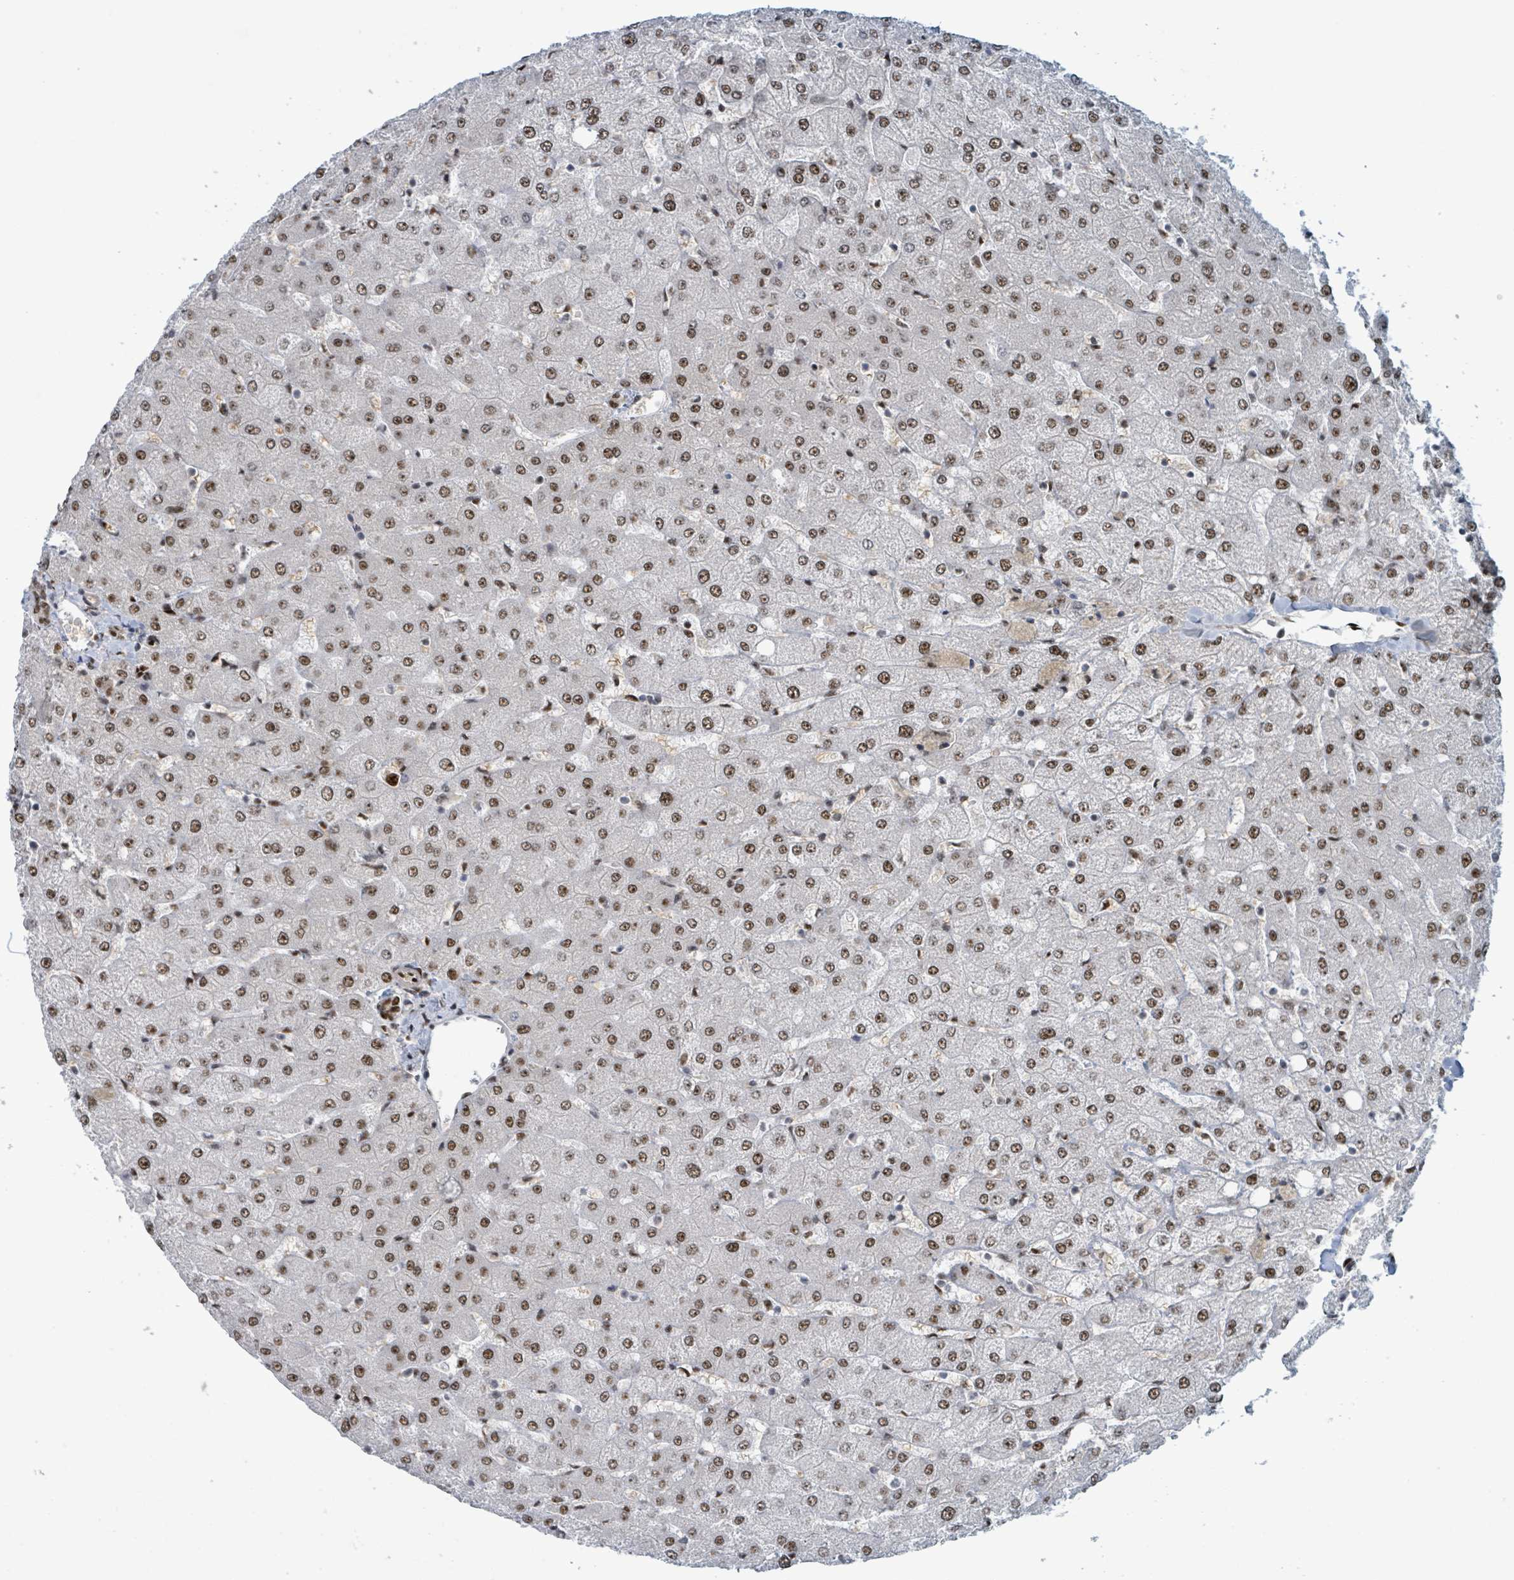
{"staining": {"intensity": "moderate", "quantity": ">75%", "location": "nuclear"}, "tissue": "liver", "cell_type": "Cholangiocytes", "image_type": "normal", "snomed": [{"axis": "morphology", "description": "Normal tissue, NOS"}, {"axis": "topography", "description": "Liver"}], "caption": "IHC of unremarkable human liver shows medium levels of moderate nuclear expression in approximately >75% of cholangiocytes.", "gene": "KLF3", "patient": {"sex": "female", "age": 54}}